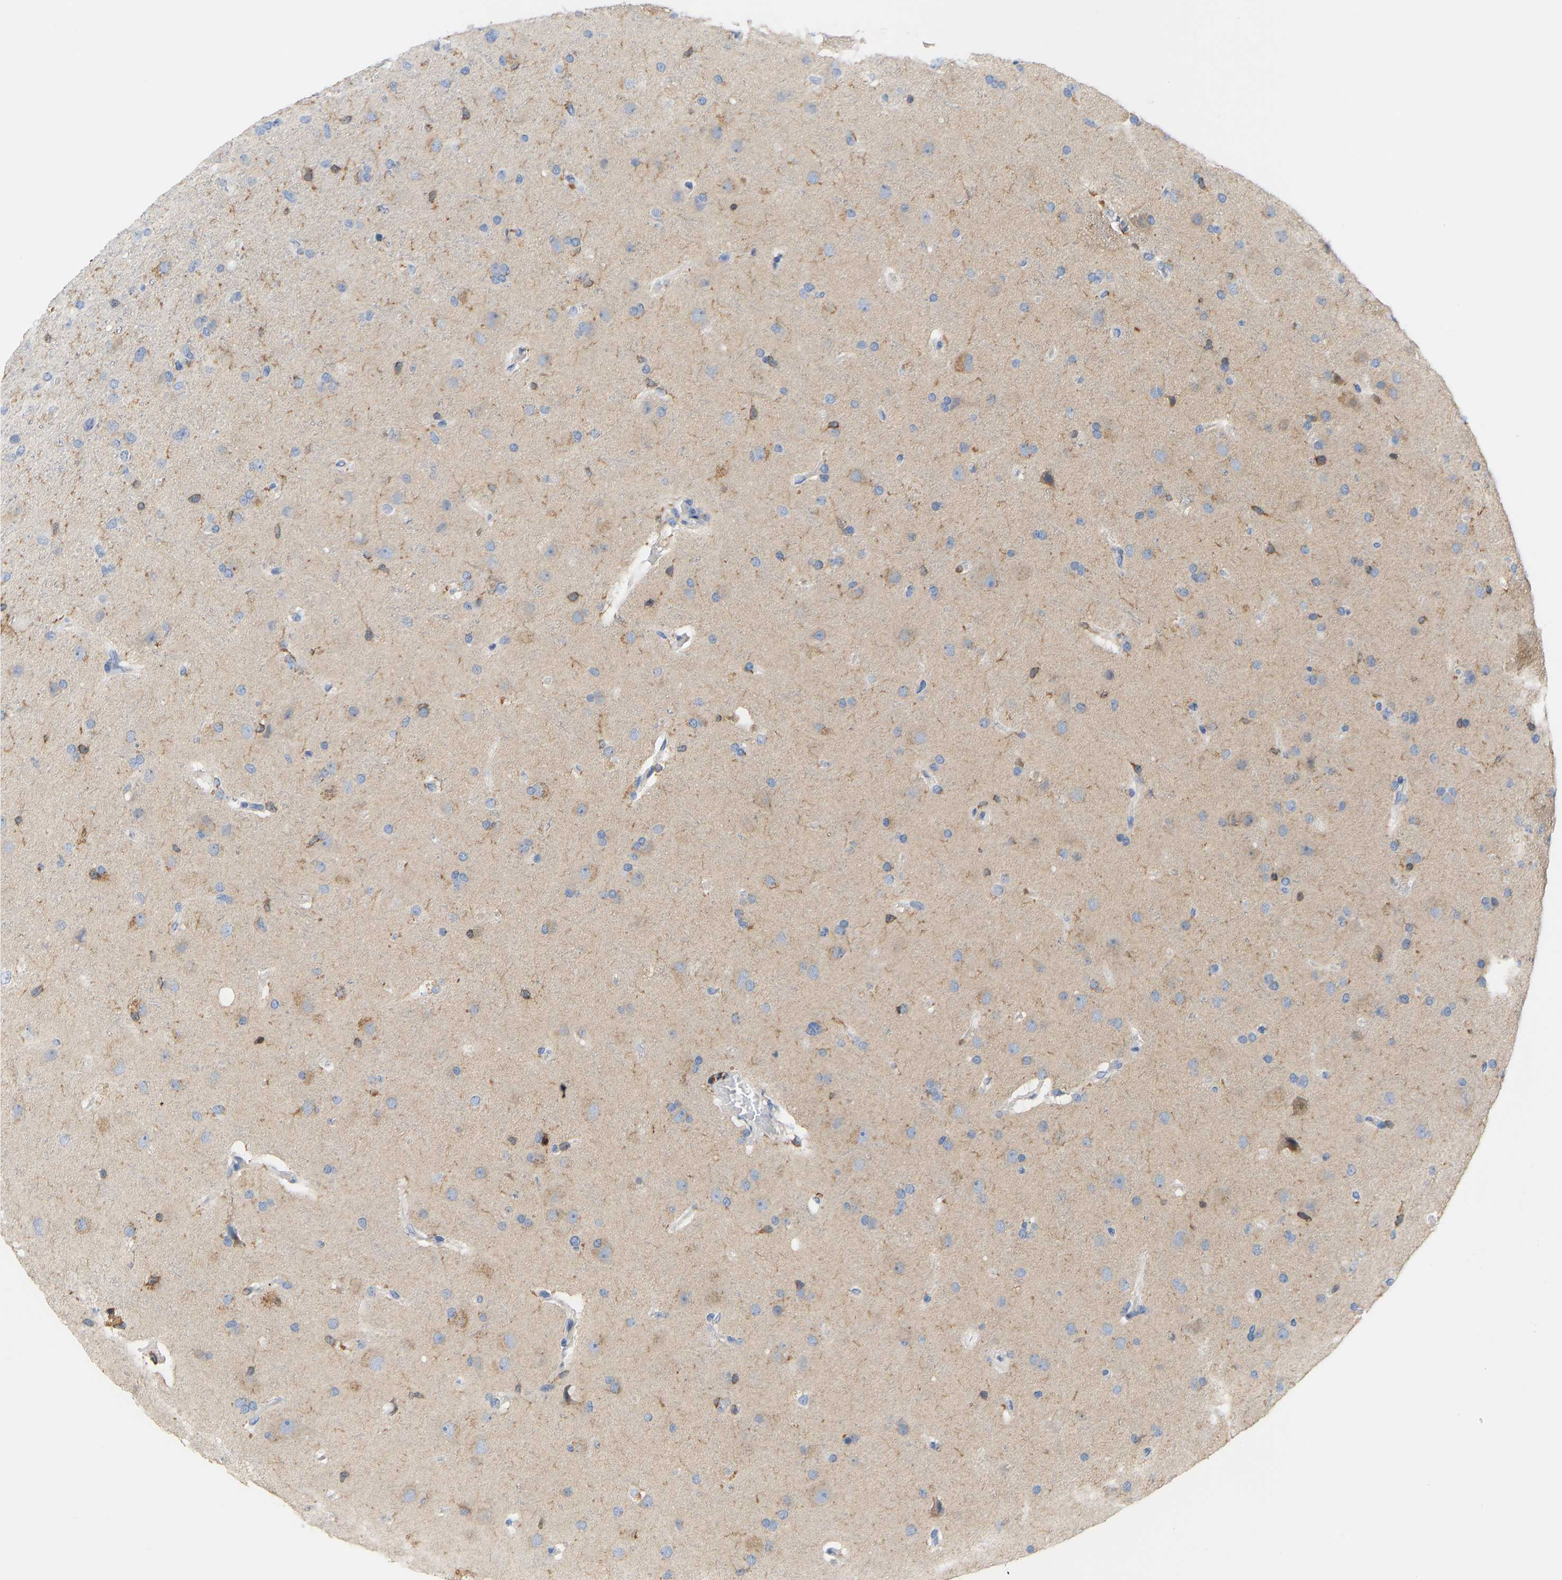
{"staining": {"intensity": "moderate", "quantity": "<25%", "location": "cytoplasmic/membranous"}, "tissue": "glioma", "cell_type": "Tumor cells", "image_type": "cancer", "snomed": [{"axis": "morphology", "description": "Glioma, malignant, High grade"}, {"axis": "topography", "description": "Brain"}], "caption": "The immunohistochemical stain labels moderate cytoplasmic/membranous staining in tumor cells of malignant glioma (high-grade) tissue. The staining was performed using DAB, with brown indicating positive protein expression. Nuclei are stained blue with hematoxylin.", "gene": "EVL", "patient": {"sex": "female", "age": 58}}